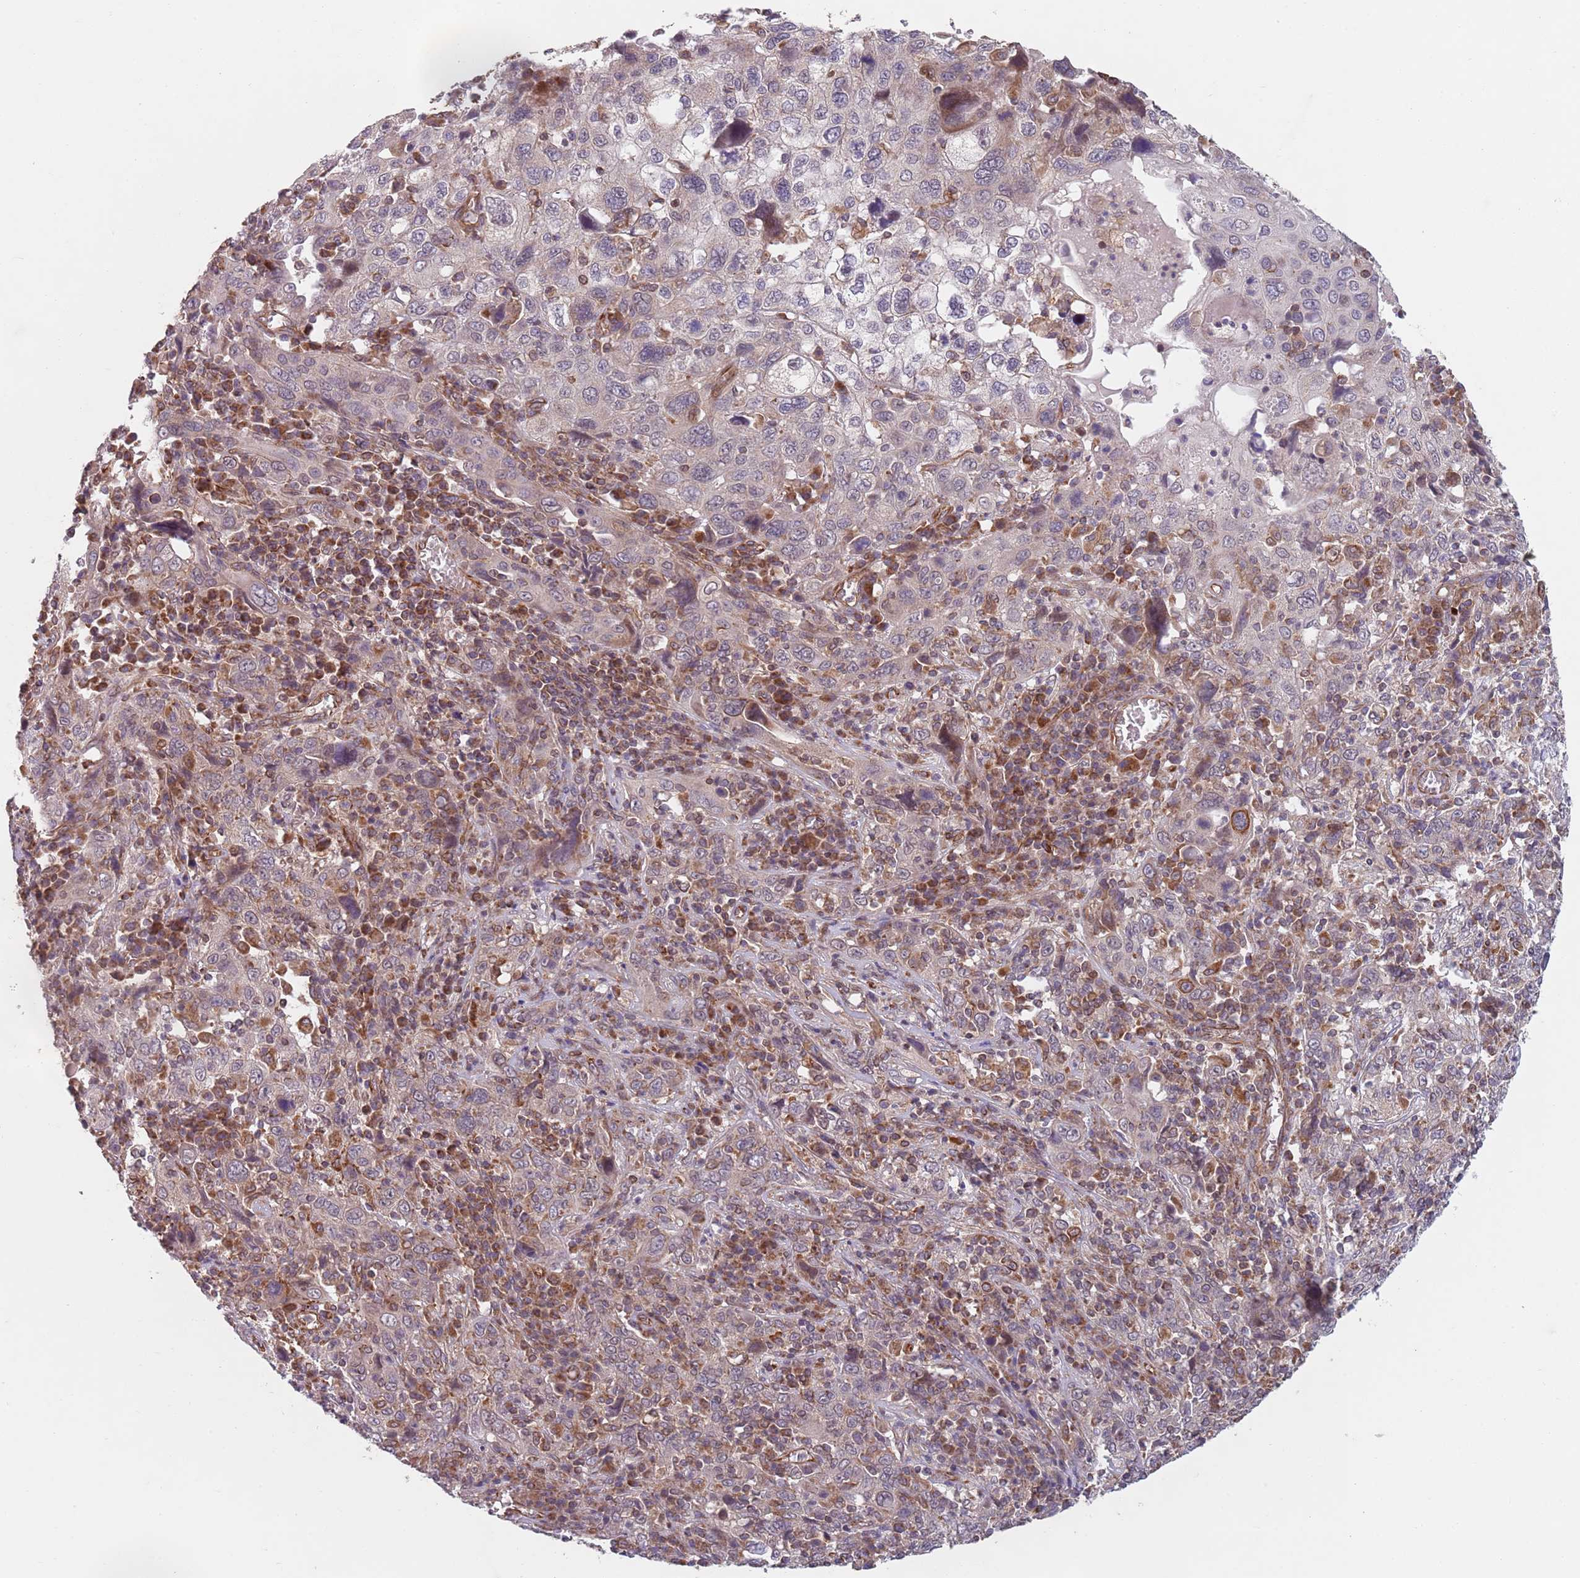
{"staining": {"intensity": "negative", "quantity": "none", "location": "none"}, "tissue": "cervical cancer", "cell_type": "Tumor cells", "image_type": "cancer", "snomed": [{"axis": "morphology", "description": "Squamous cell carcinoma, NOS"}, {"axis": "topography", "description": "Cervix"}], "caption": "High power microscopy histopathology image of an immunohistochemistry (IHC) image of cervical cancer (squamous cell carcinoma), revealing no significant positivity in tumor cells. (DAB (3,3'-diaminobenzidine) IHC with hematoxylin counter stain).", "gene": "CHD9", "patient": {"sex": "female", "age": 46}}